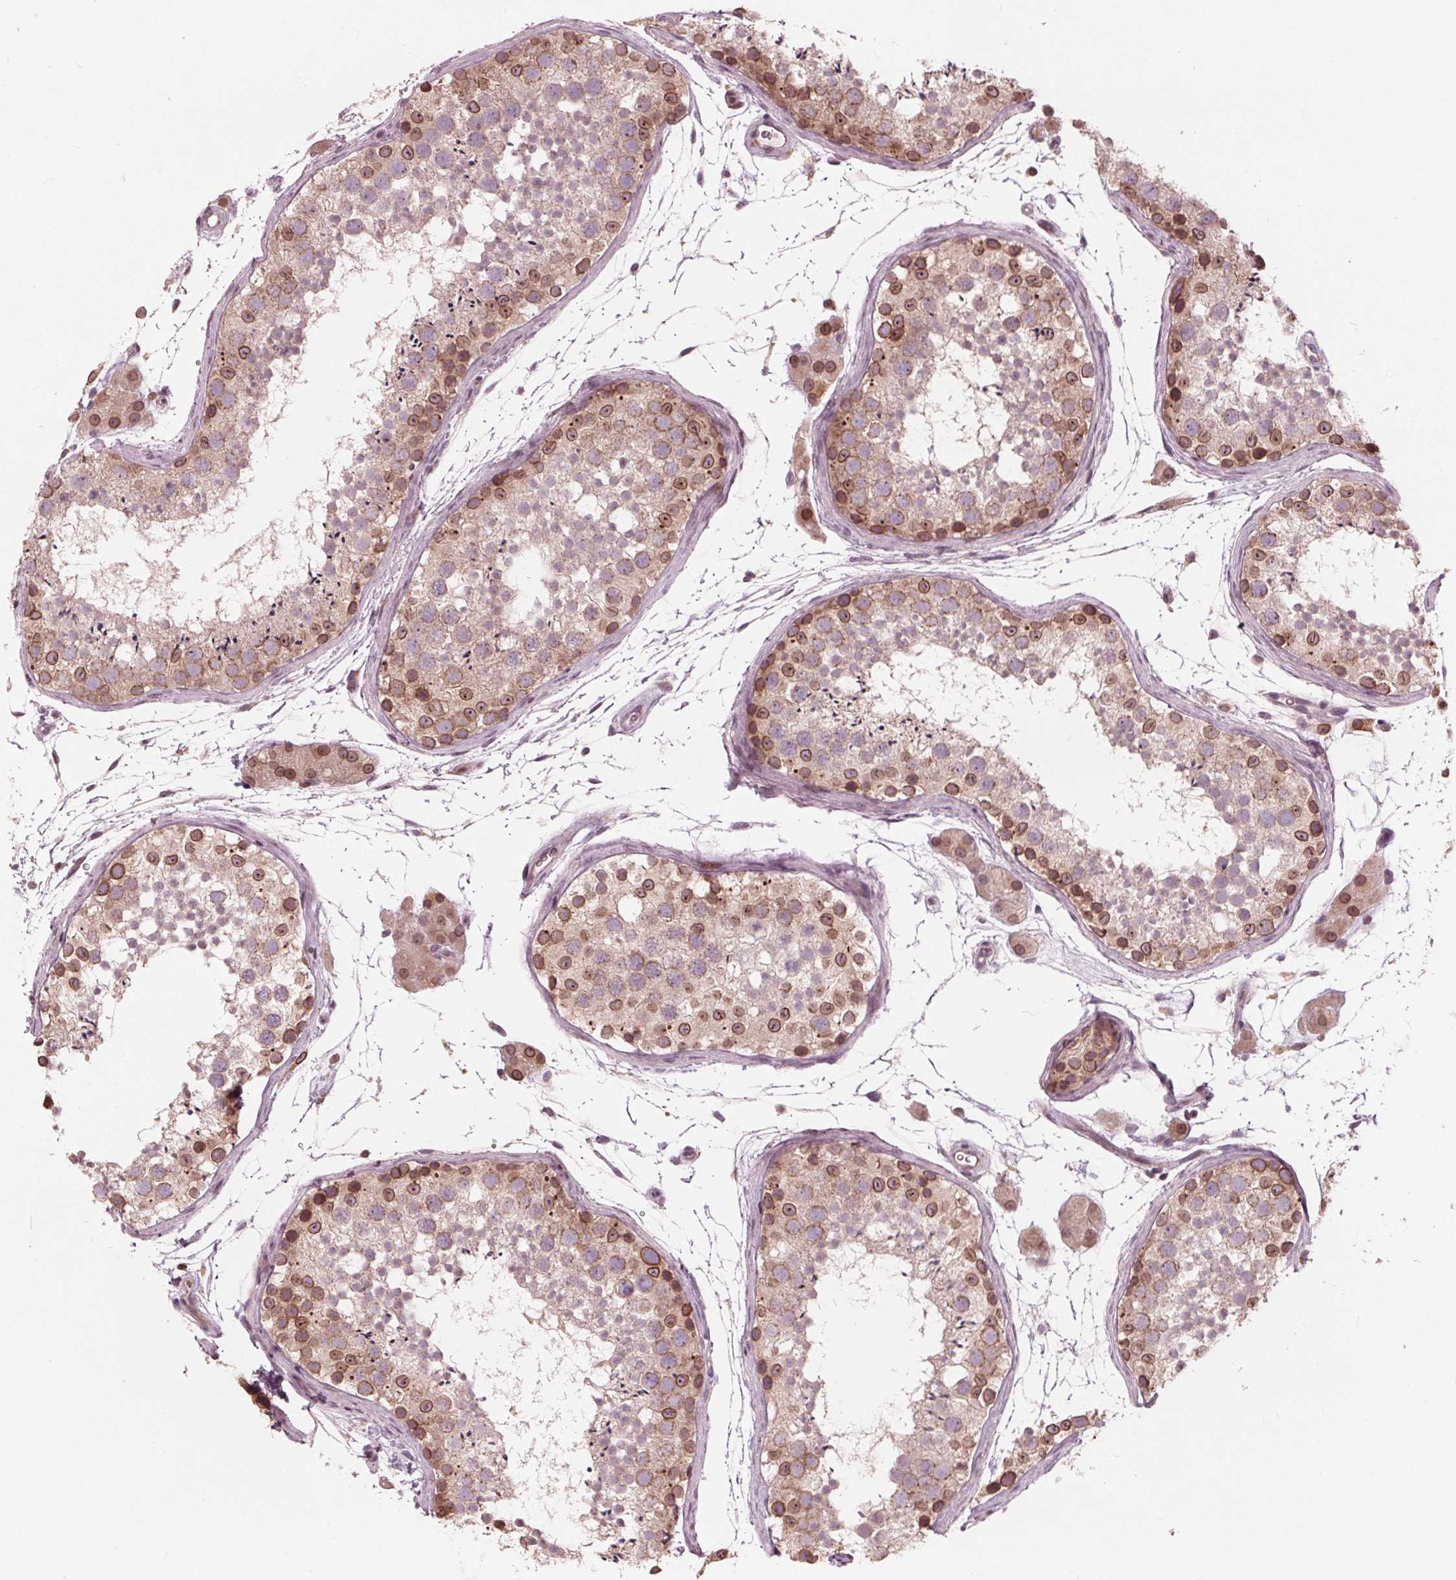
{"staining": {"intensity": "moderate", "quantity": "25%-75%", "location": "cytoplasmic/membranous,nuclear"}, "tissue": "testis", "cell_type": "Cells in seminiferous ducts", "image_type": "normal", "snomed": [{"axis": "morphology", "description": "Normal tissue, NOS"}, {"axis": "topography", "description": "Testis"}], "caption": "Testis was stained to show a protein in brown. There is medium levels of moderate cytoplasmic/membranous,nuclear positivity in about 25%-75% of cells in seminiferous ducts. The staining is performed using DAB brown chromogen to label protein expression. The nuclei are counter-stained blue using hematoxylin.", "gene": "NUP210", "patient": {"sex": "male", "age": 41}}